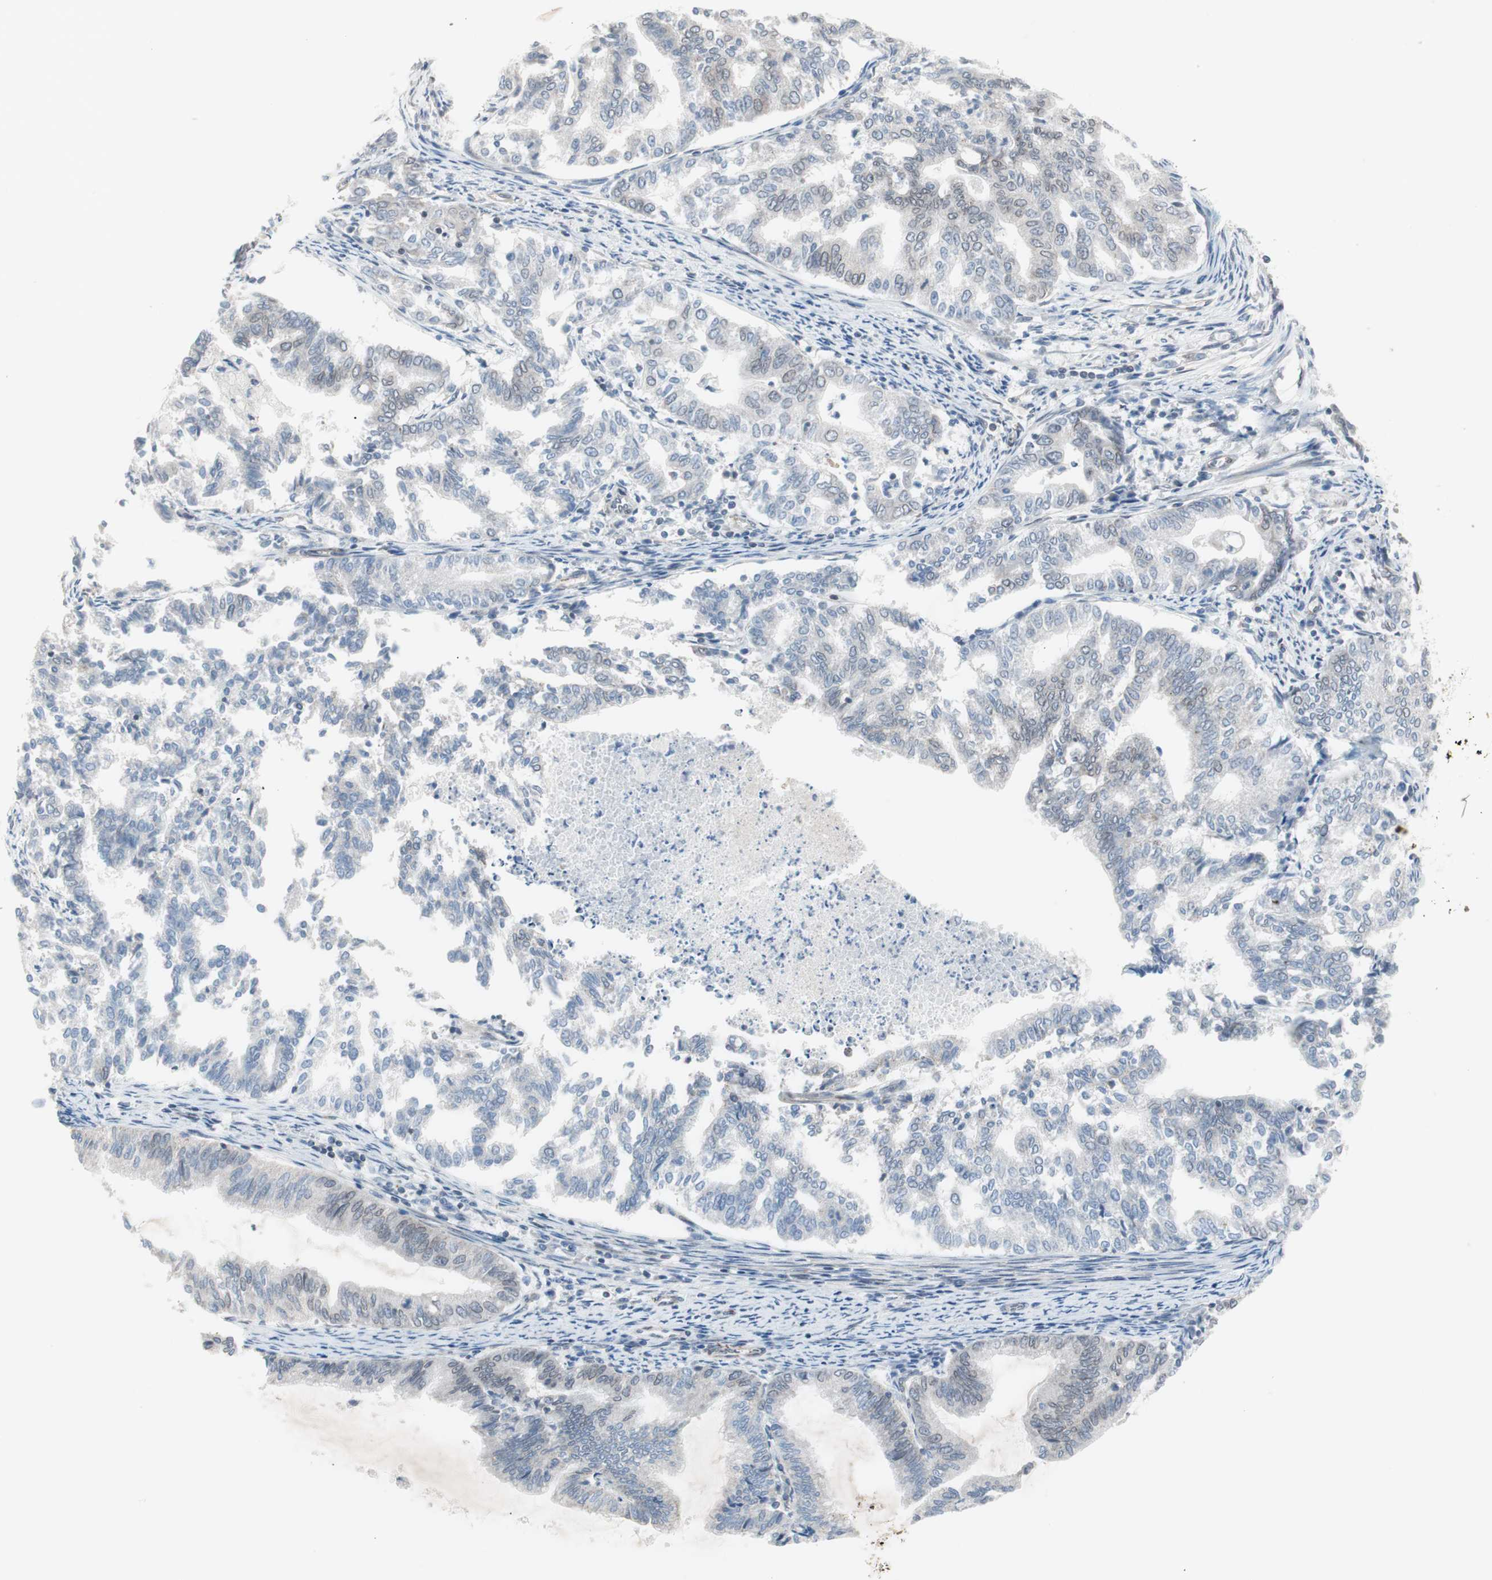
{"staining": {"intensity": "weak", "quantity": "<25%", "location": "cytoplasmic/membranous,nuclear"}, "tissue": "endometrial cancer", "cell_type": "Tumor cells", "image_type": "cancer", "snomed": [{"axis": "morphology", "description": "Adenocarcinoma, NOS"}, {"axis": "topography", "description": "Endometrium"}], "caption": "Immunohistochemical staining of human endometrial cancer reveals no significant positivity in tumor cells.", "gene": "ARNT2", "patient": {"sex": "female", "age": 79}}